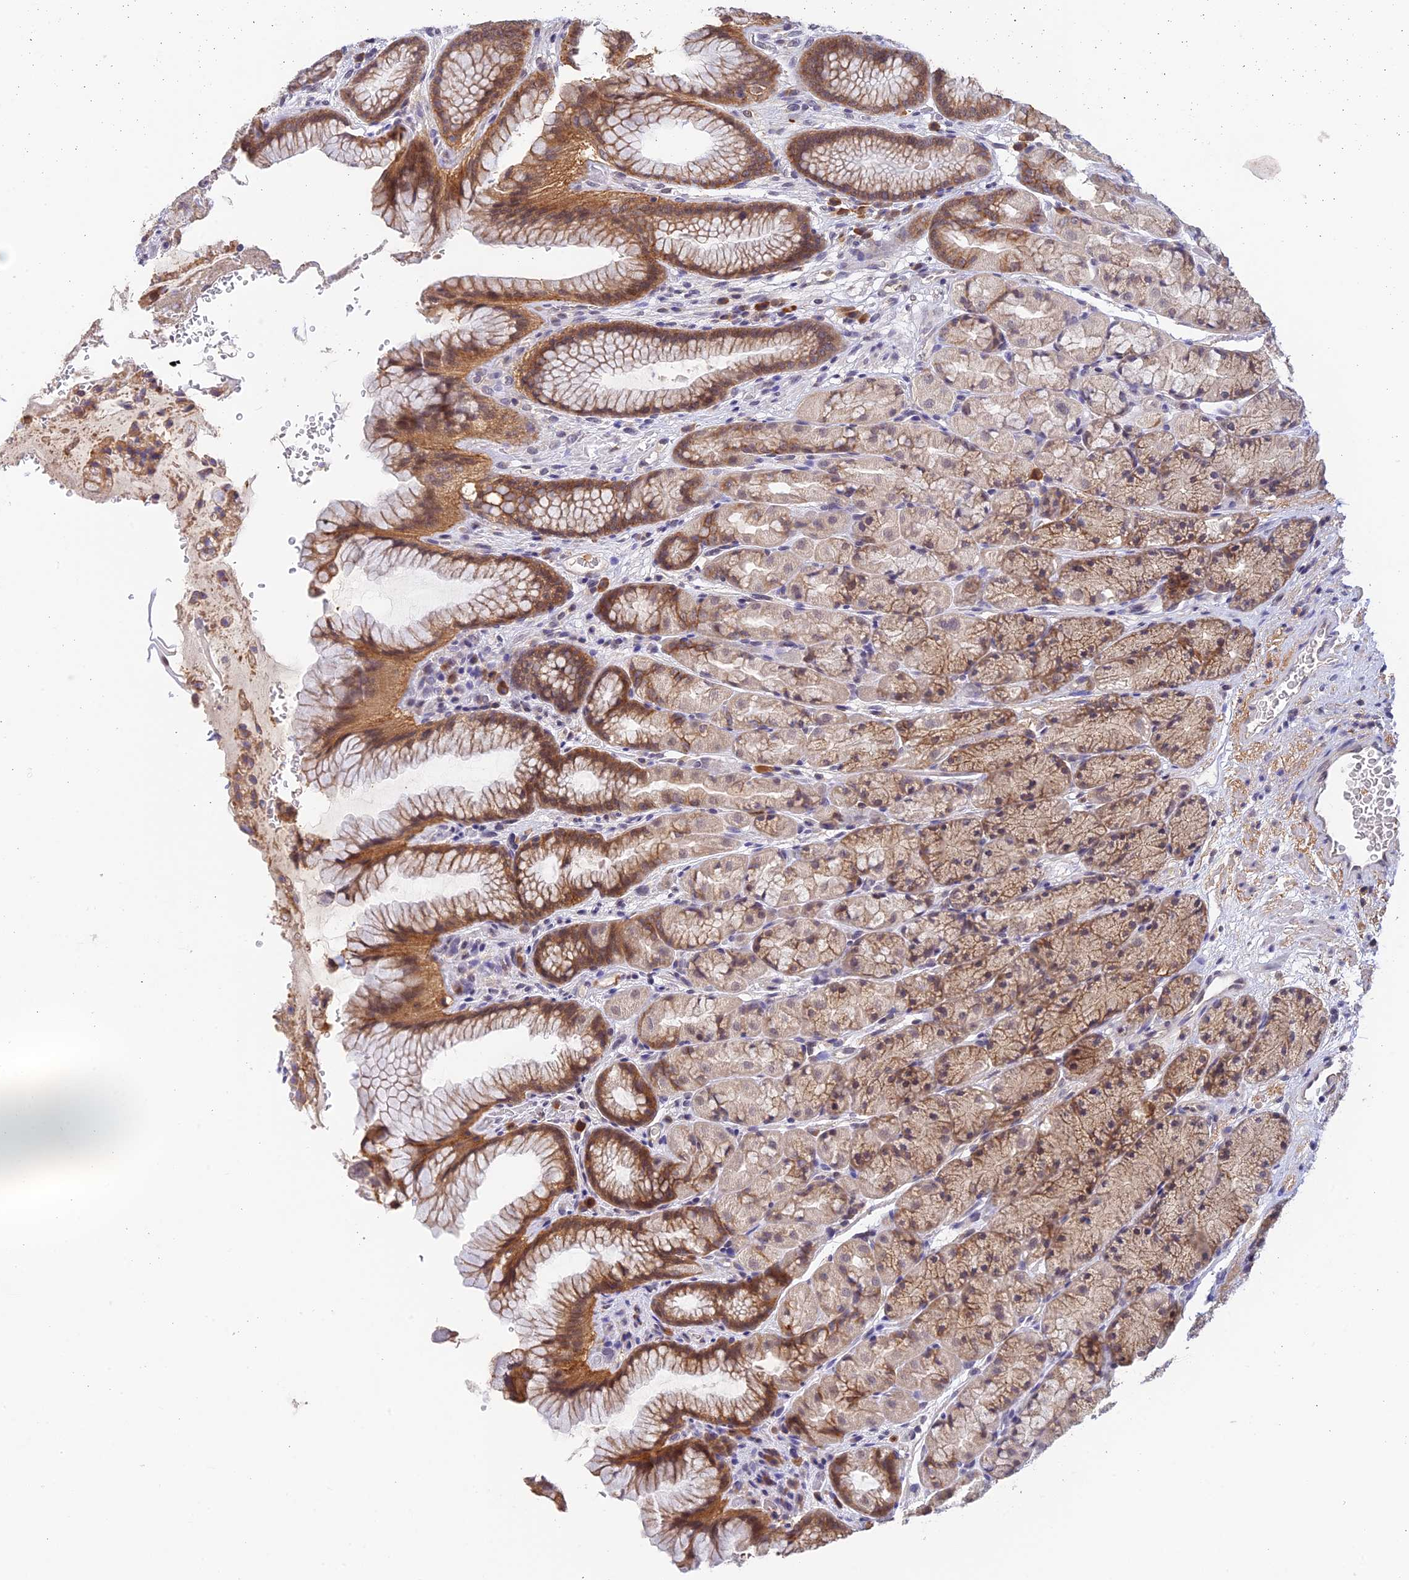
{"staining": {"intensity": "strong", "quantity": "25%-75%", "location": "cytoplasmic/membranous"}, "tissue": "stomach", "cell_type": "Glandular cells", "image_type": "normal", "snomed": [{"axis": "morphology", "description": "Normal tissue, NOS"}, {"axis": "topography", "description": "Stomach"}], "caption": "Unremarkable stomach was stained to show a protein in brown. There is high levels of strong cytoplasmic/membranous expression in approximately 25%-75% of glandular cells.", "gene": "PEX16", "patient": {"sex": "male", "age": 63}}